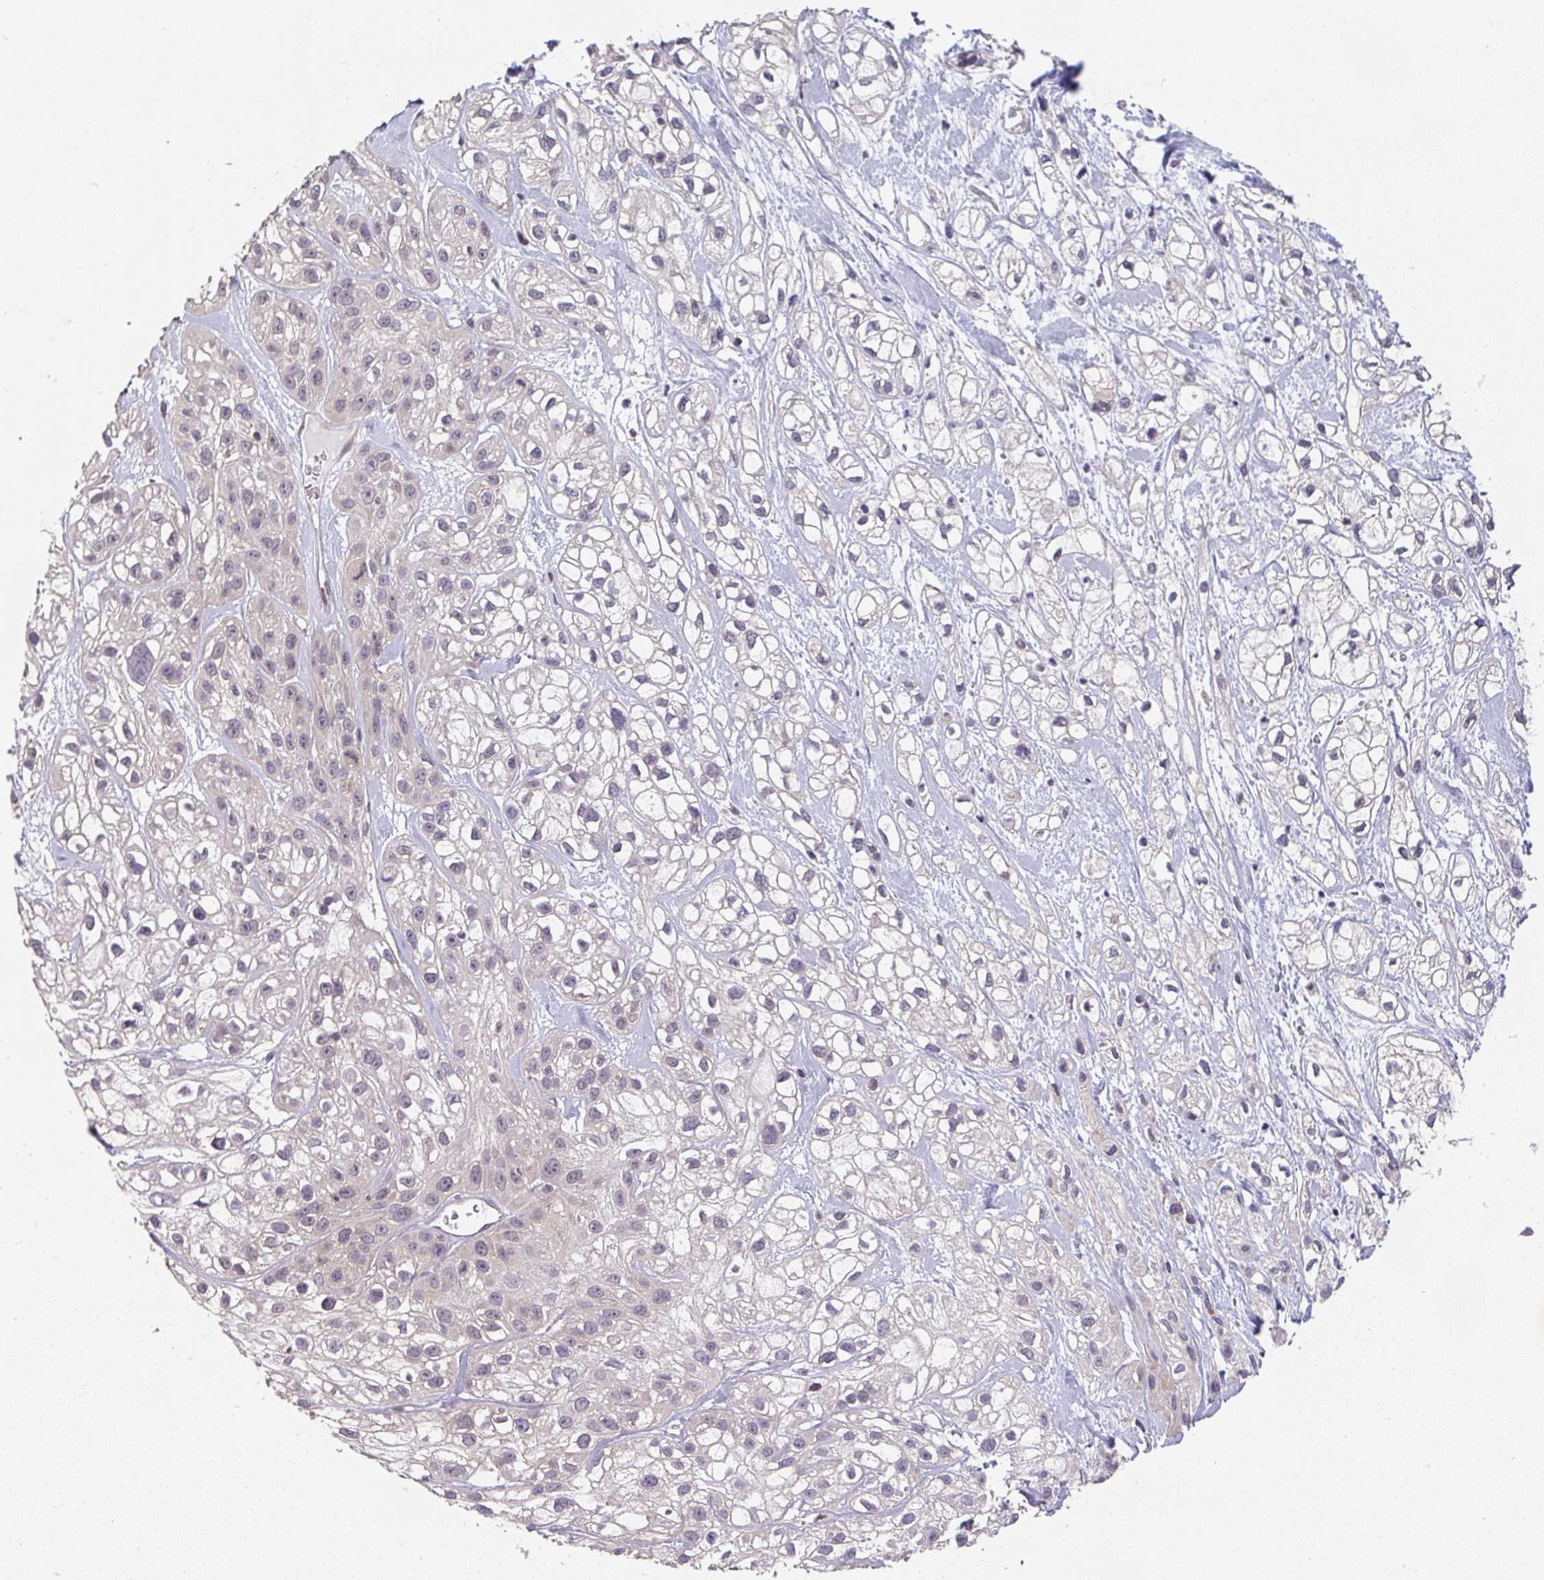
{"staining": {"intensity": "negative", "quantity": "none", "location": "none"}, "tissue": "skin cancer", "cell_type": "Tumor cells", "image_type": "cancer", "snomed": [{"axis": "morphology", "description": "Squamous cell carcinoma, NOS"}, {"axis": "topography", "description": "Skin"}], "caption": "Tumor cells show no significant staining in skin cancer. (DAB IHC visualized using brightfield microscopy, high magnification).", "gene": "RANGRF", "patient": {"sex": "male", "age": 82}}